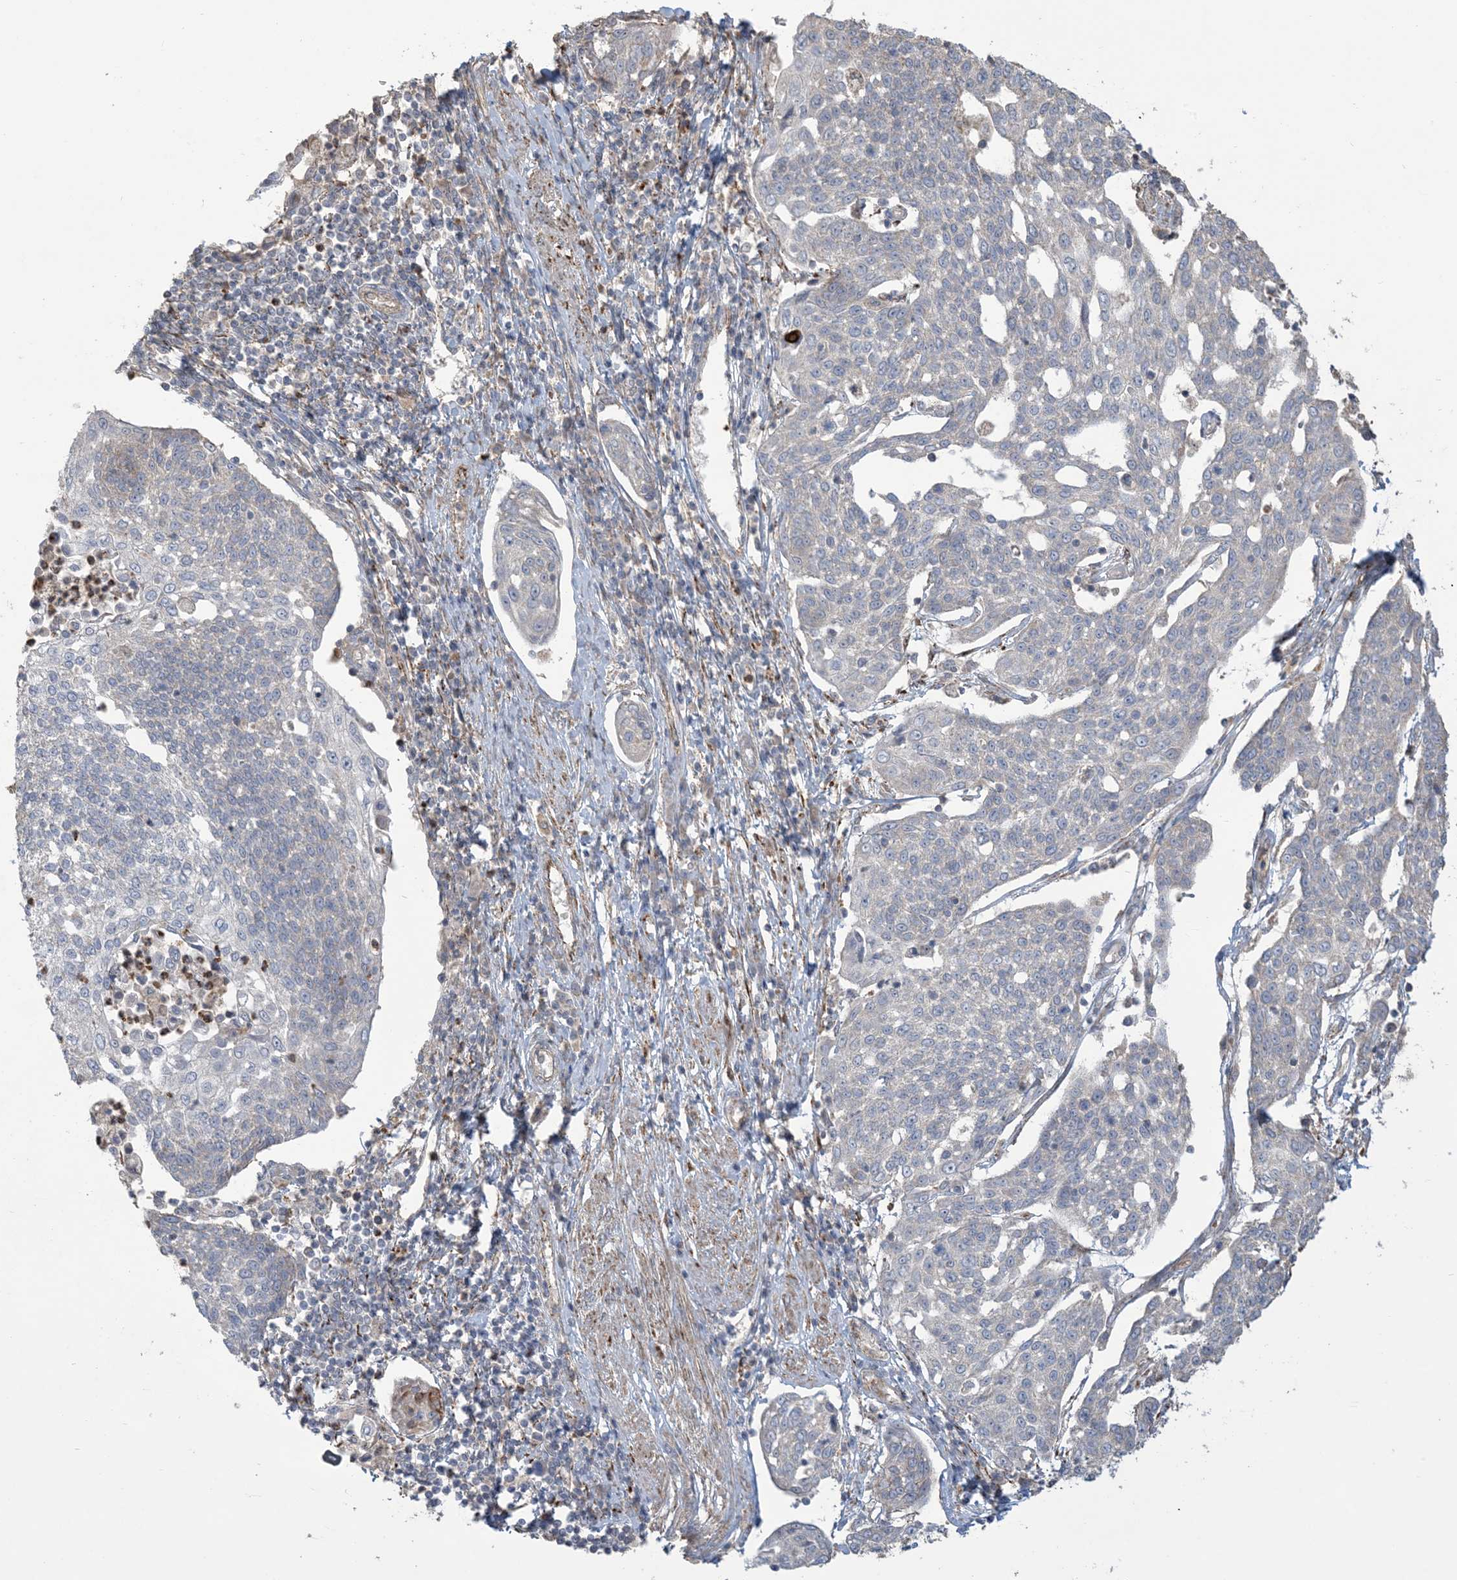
{"staining": {"intensity": "negative", "quantity": "none", "location": "none"}, "tissue": "cervical cancer", "cell_type": "Tumor cells", "image_type": "cancer", "snomed": [{"axis": "morphology", "description": "Squamous cell carcinoma, NOS"}, {"axis": "topography", "description": "Cervix"}], "caption": "An immunohistochemistry histopathology image of cervical cancer is shown. There is no staining in tumor cells of cervical cancer.", "gene": "KLHL18", "patient": {"sex": "female", "age": 34}}